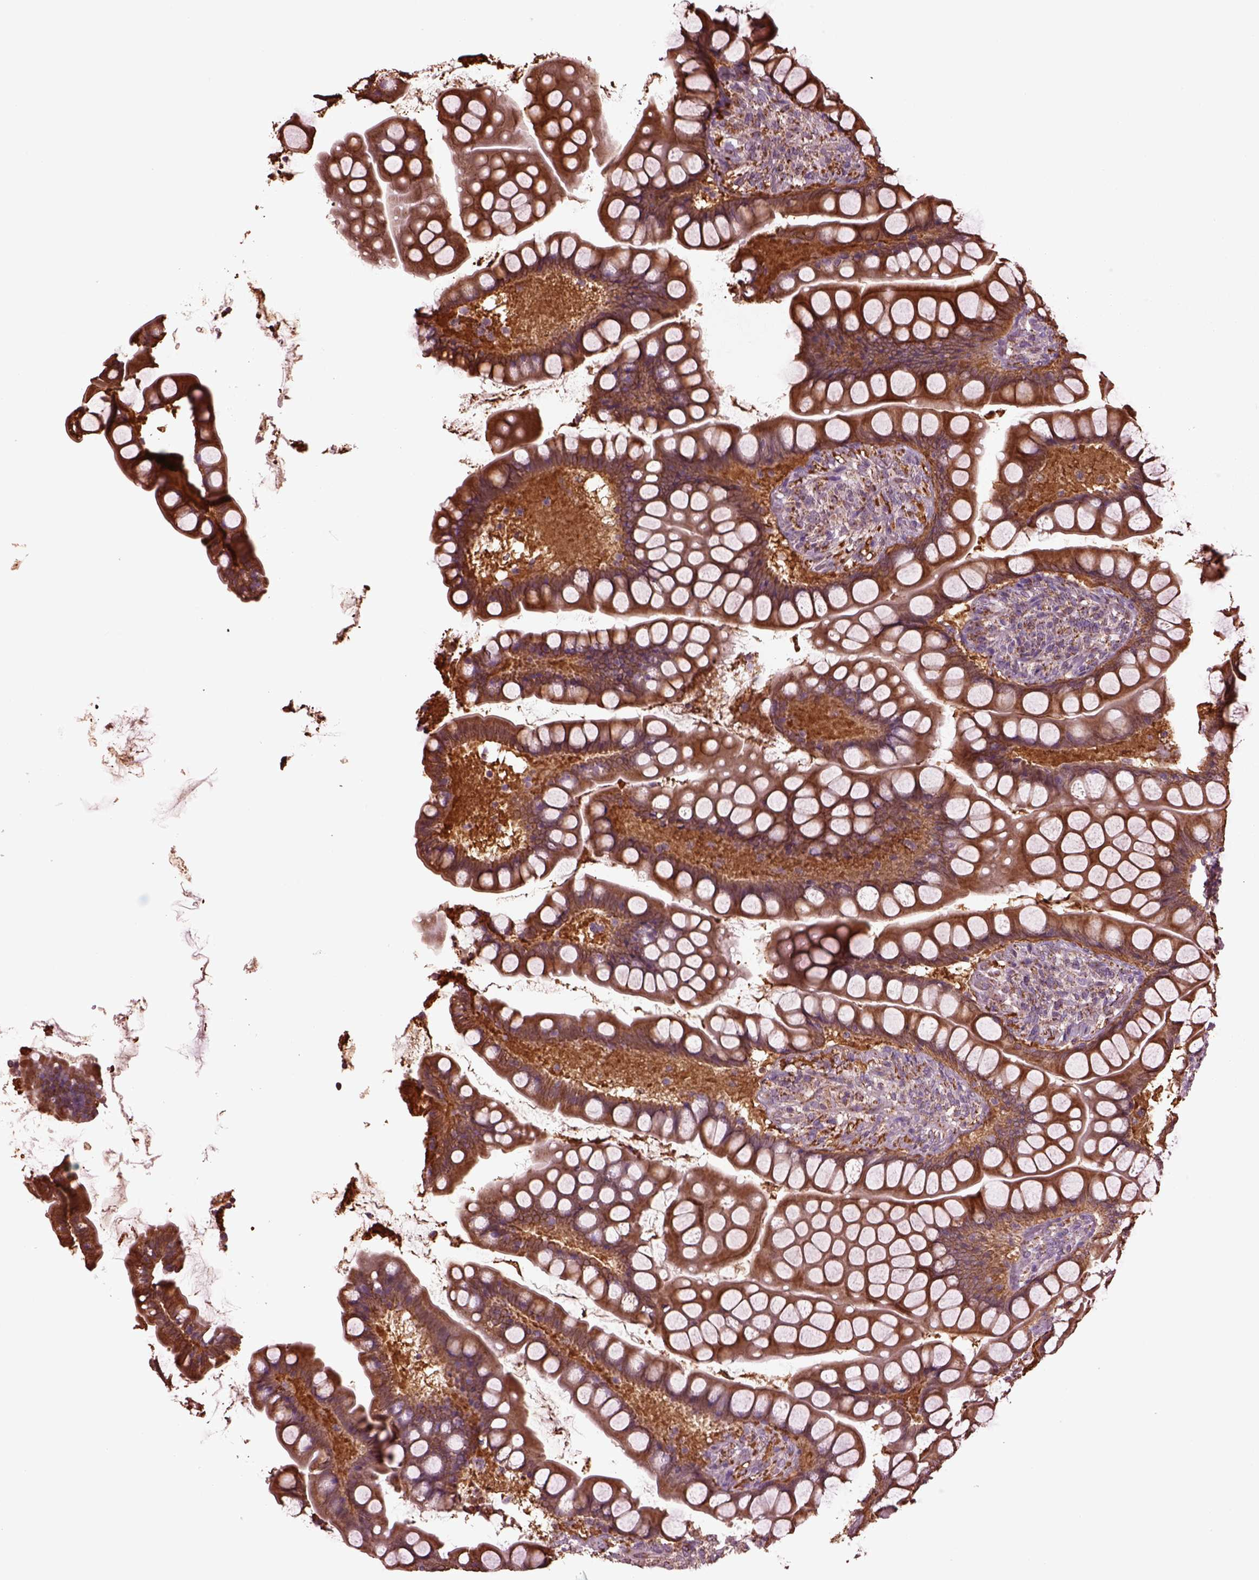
{"staining": {"intensity": "strong", "quantity": ">75%", "location": "cytoplasmic/membranous"}, "tissue": "small intestine", "cell_type": "Glandular cells", "image_type": "normal", "snomed": [{"axis": "morphology", "description": "Normal tissue, NOS"}, {"axis": "topography", "description": "Small intestine"}], "caption": "High-power microscopy captured an immunohistochemistry (IHC) image of unremarkable small intestine, revealing strong cytoplasmic/membranous expression in about >75% of glandular cells. The staining is performed using DAB brown chromogen to label protein expression. The nuclei are counter-stained blue using hematoxylin.", "gene": "TMEM254", "patient": {"sex": "male", "age": 70}}